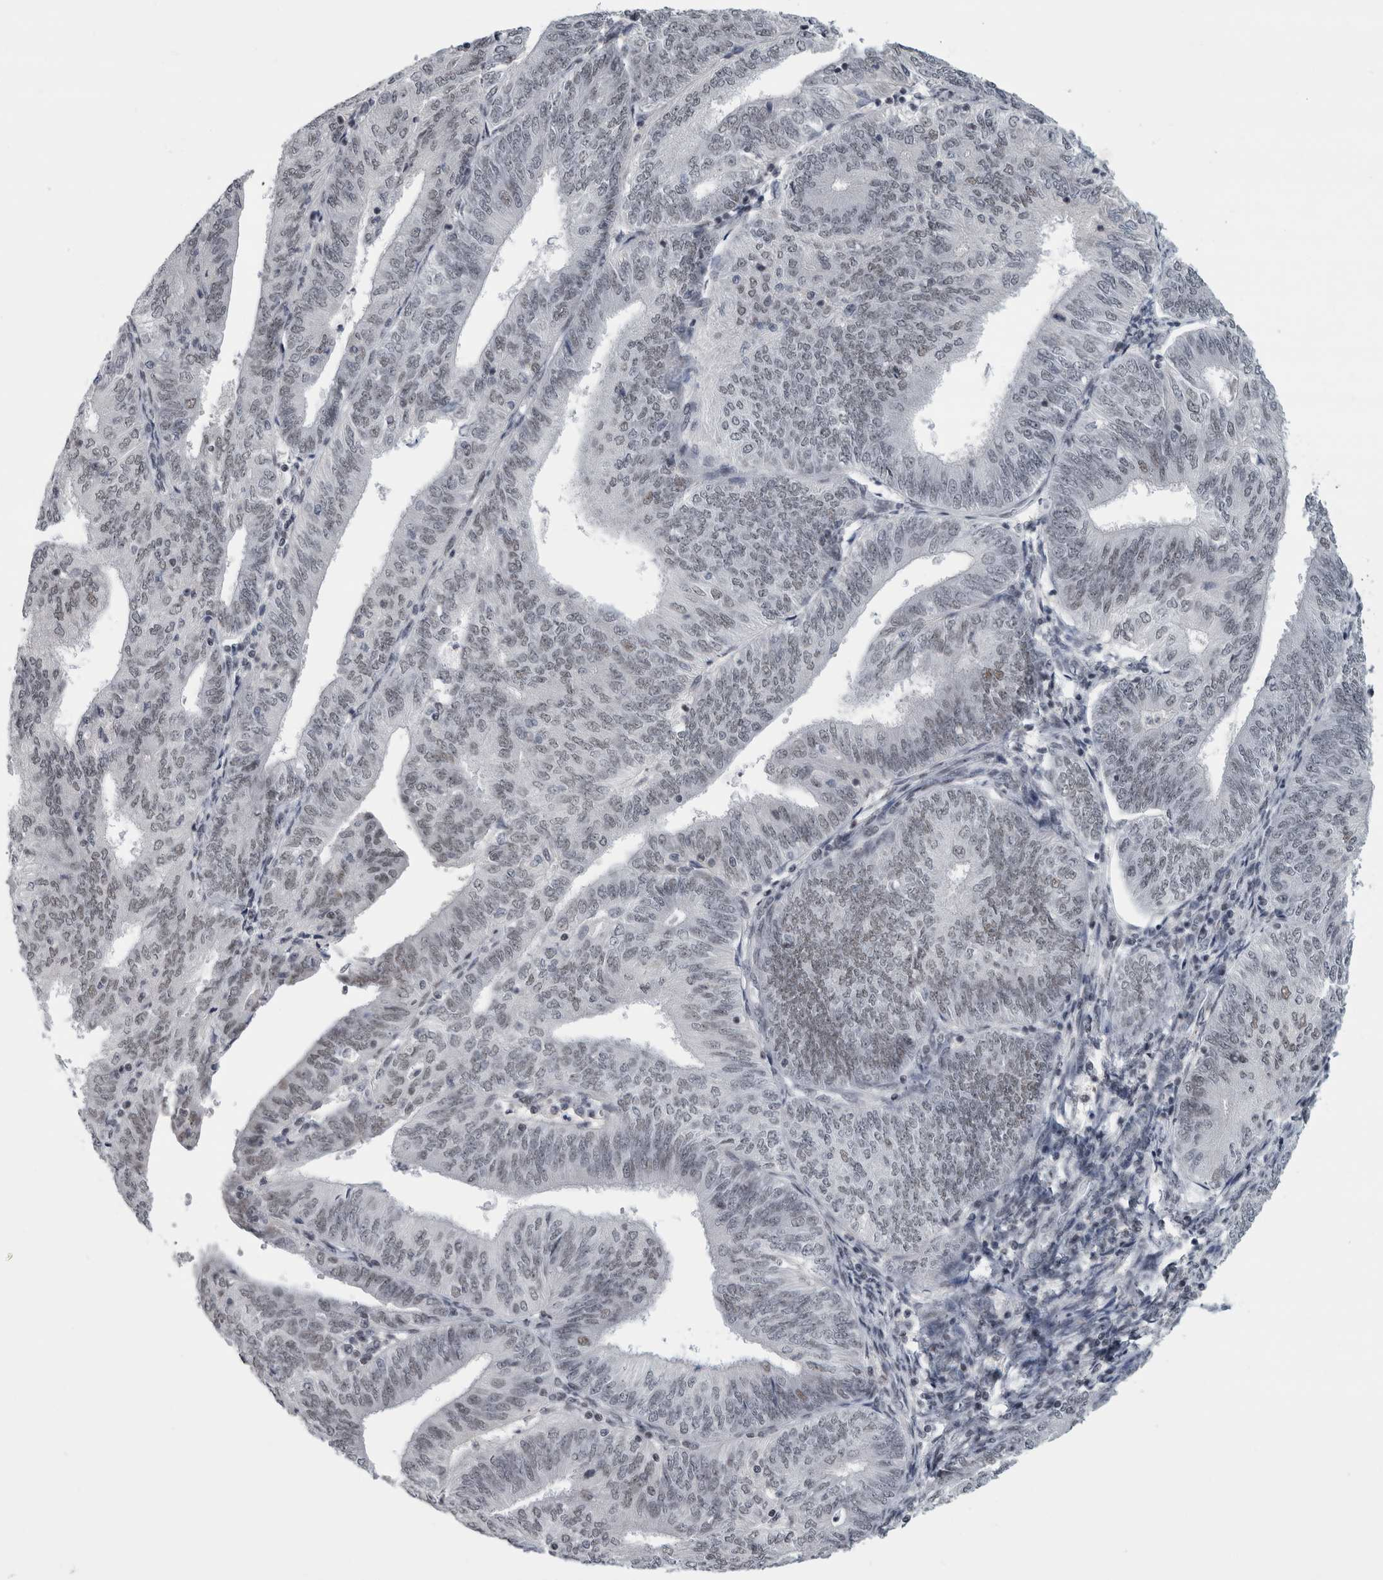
{"staining": {"intensity": "weak", "quantity": "25%-75%", "location": "nuclear"}, "tissue": "endometrial cancer", "cell_type": "Tumor cells", "image_type": "cancer", "snomed": [{"axis": "morphology", "description": "Adenocarcinoma, NOS"}, {"axis": "topography", "description": "Endometrium"}], "caption": "A low amount of weak nuclear expression is present in approximately 25%-75% of tumor cells in adenocarcinoma (endometrial) tissue.", "gene": "ARID4B", "patient": {"sex": "female", "age": 58}}